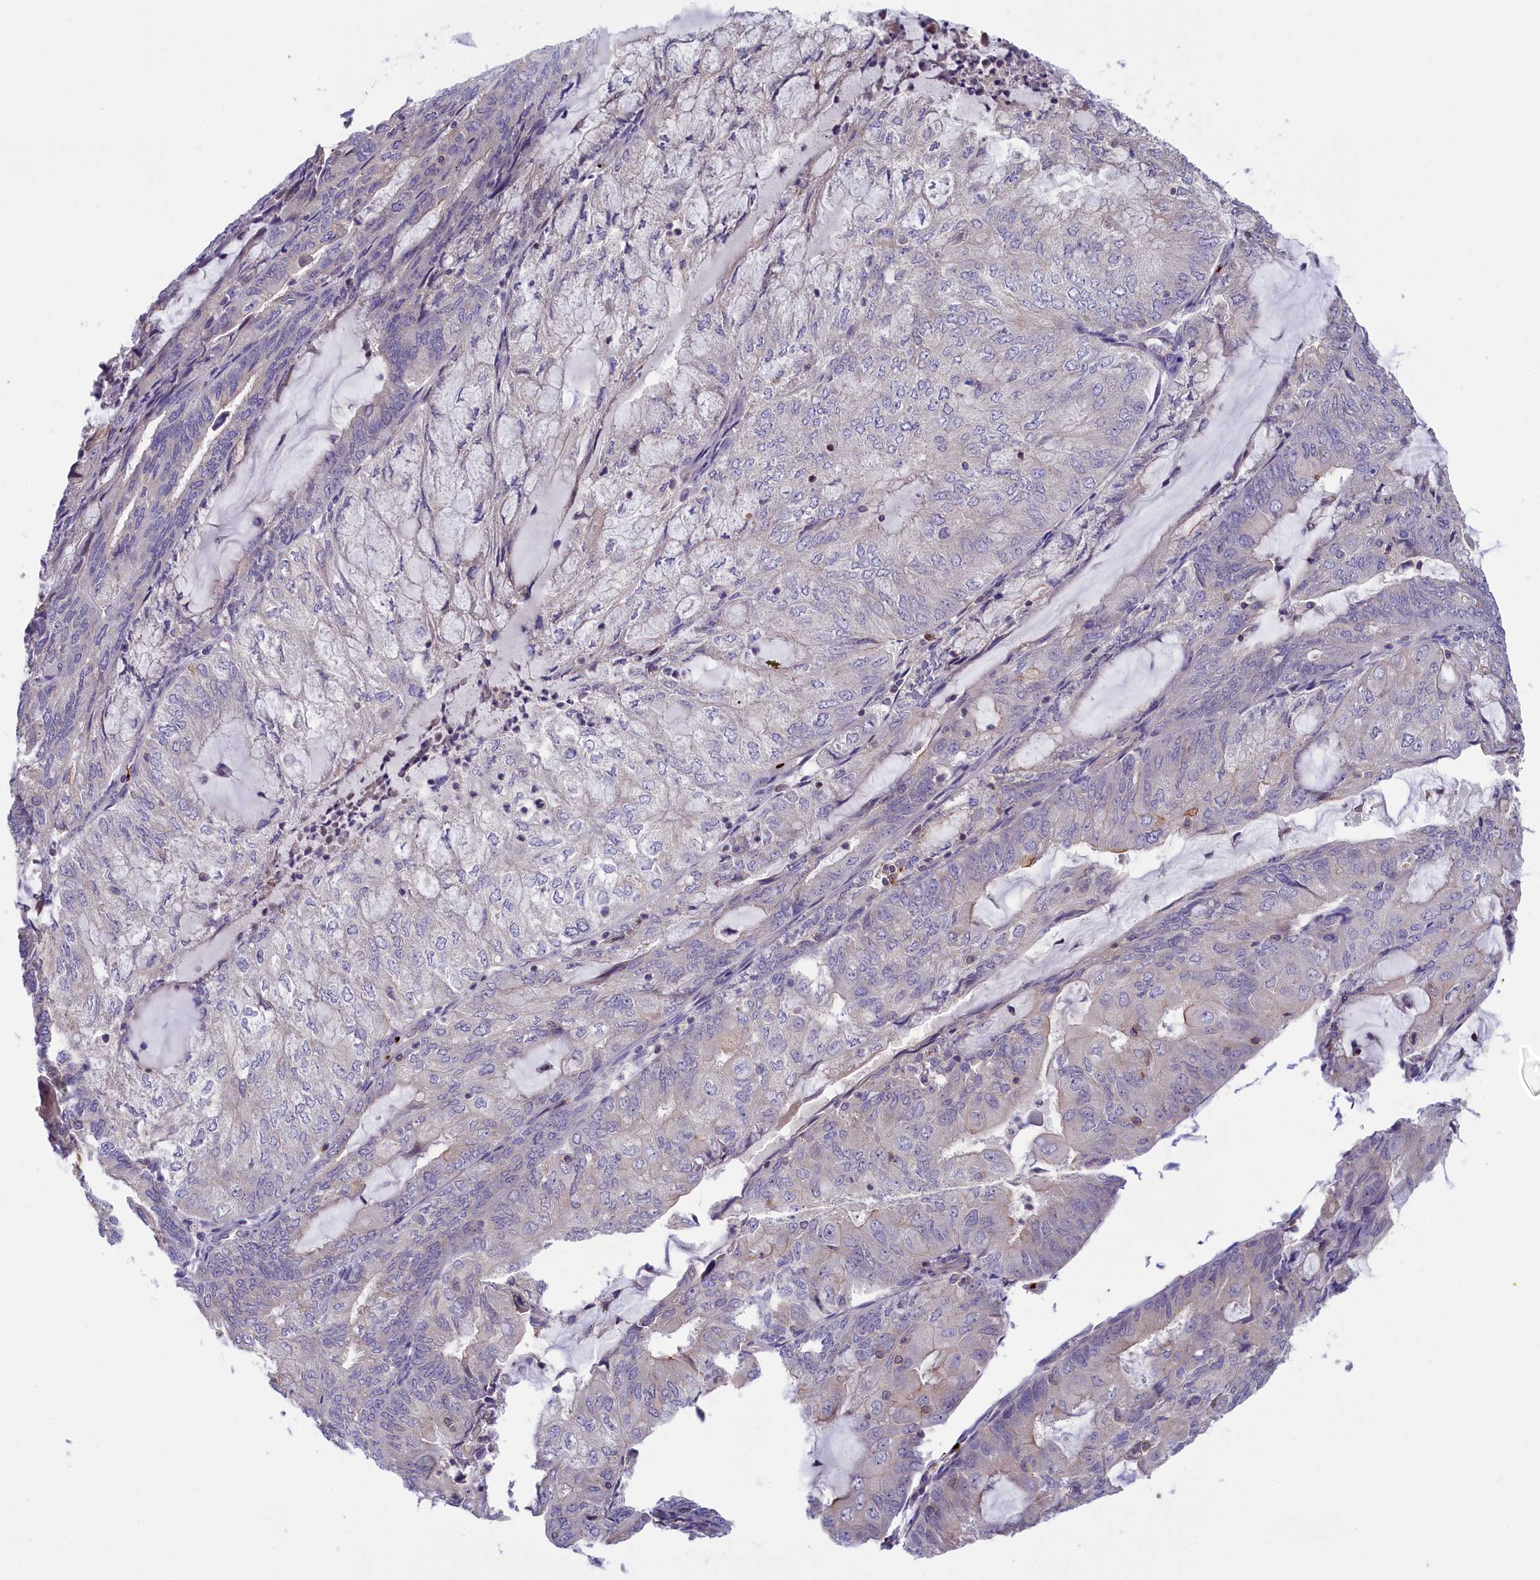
{"staining": {"intensity": "negative", "quantity": "none", "location": "none"}, "tissue": "endometrial cancer", "cell_type": "Tumor cells", "image_type": "cancer", "snomed": [{"axis": "morphology", "description": "Adenocarcinoma, NOS"}, {"axis": "topography", "description": "Endometrium"}], "caption": "The photomicrograph exhibits no staining of tumor cells in endometrial adenocarcinoma.", "gene": "HEATR3", "patient": {"sex": "female", "age": 81}}